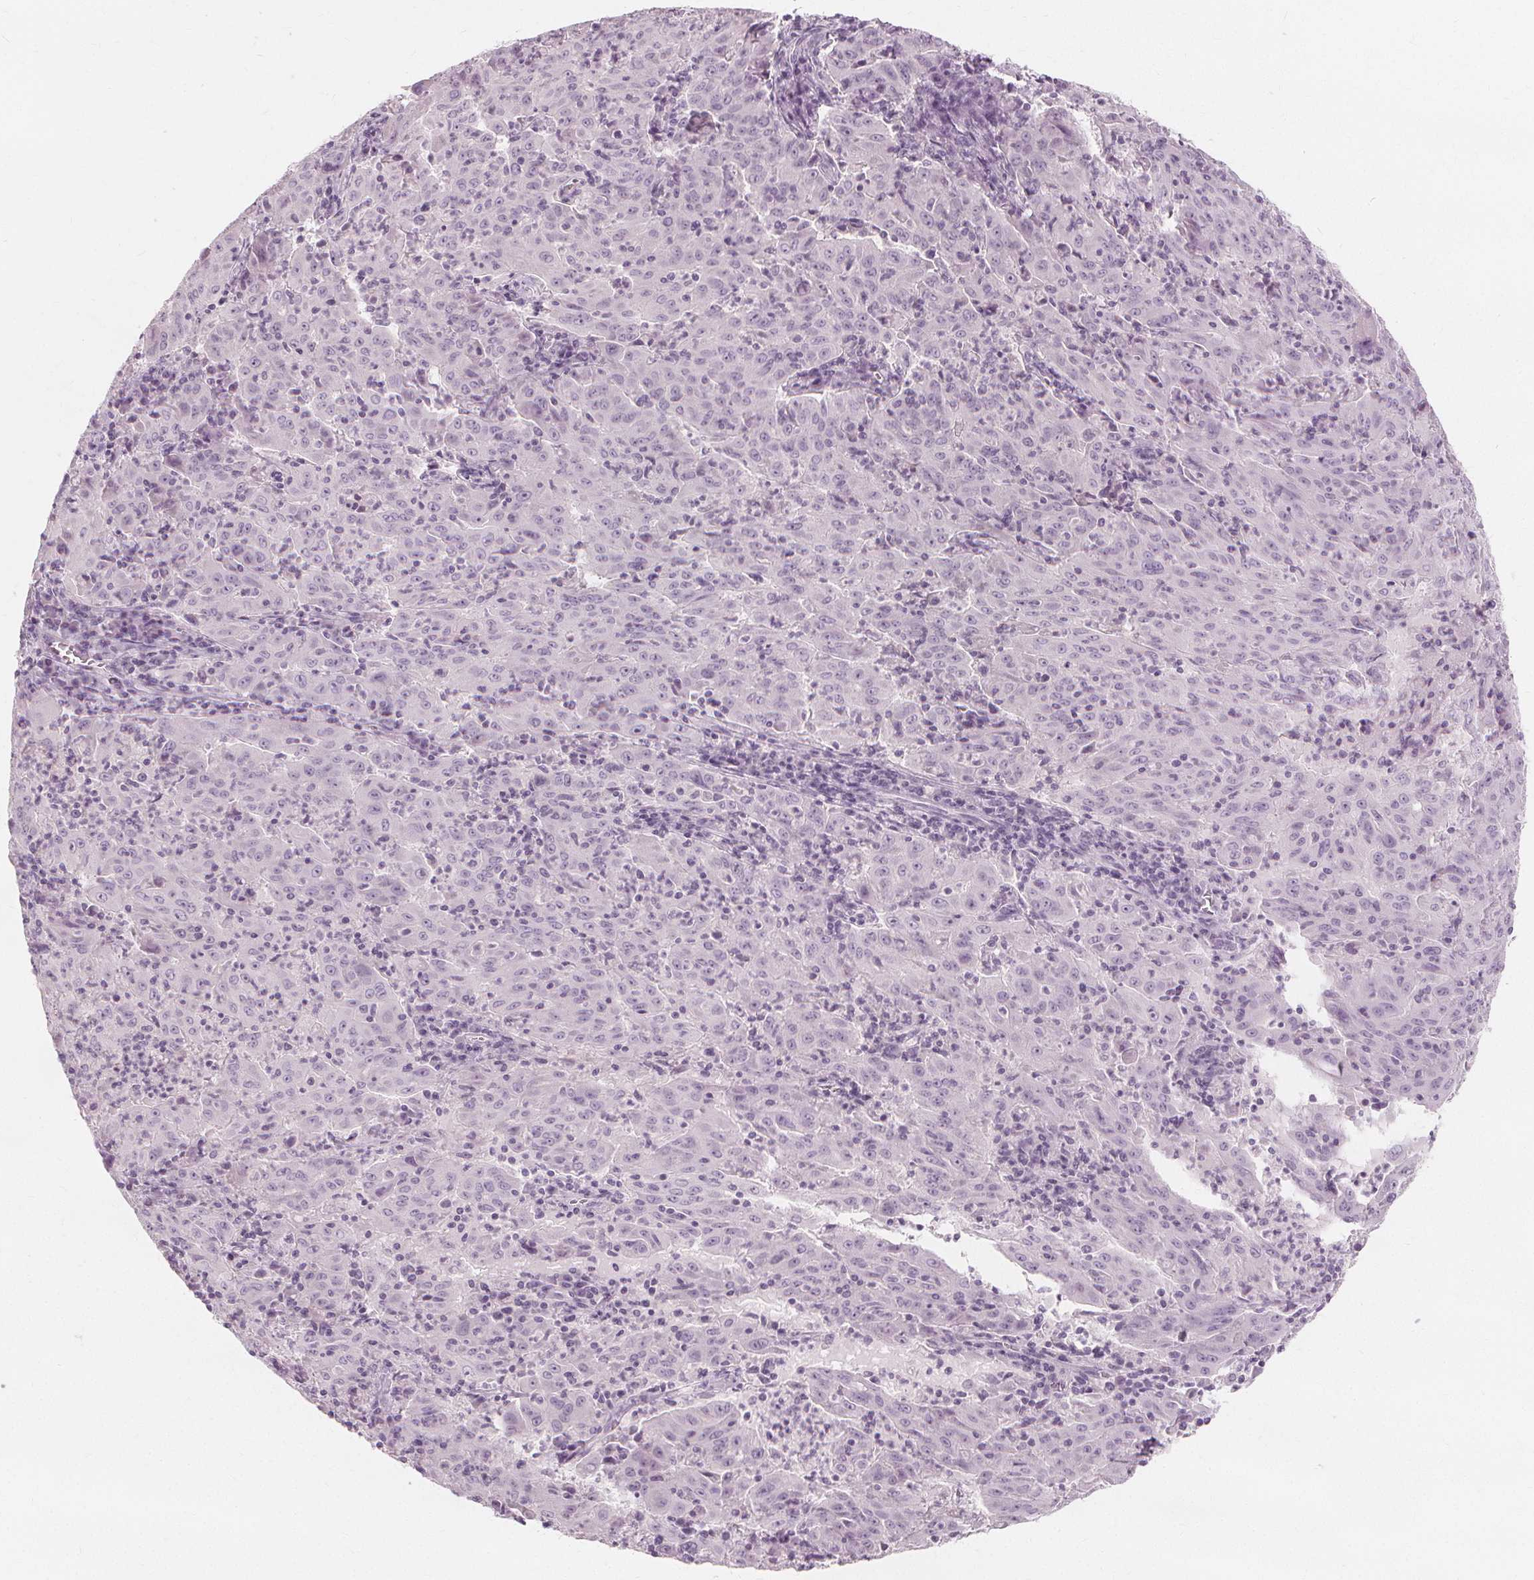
{"staining": {"intensity": "negative", "quantity": "none", "location": "none"}, "tissue": "pancreatic cancer", "cell_type": "Tumor cells", "image_type": "cancer", "snomed": [{"axis": "morphology", "description": "Adenocarcinoma, NOS"}, {"axis": "topography", "description": "Pancreas"}], "caption": "The image exhibits no significant staining in tumor cells of pancreatic cancer.", "gene": "MUC12", "patient": {"sex": "male", "age": 63}}